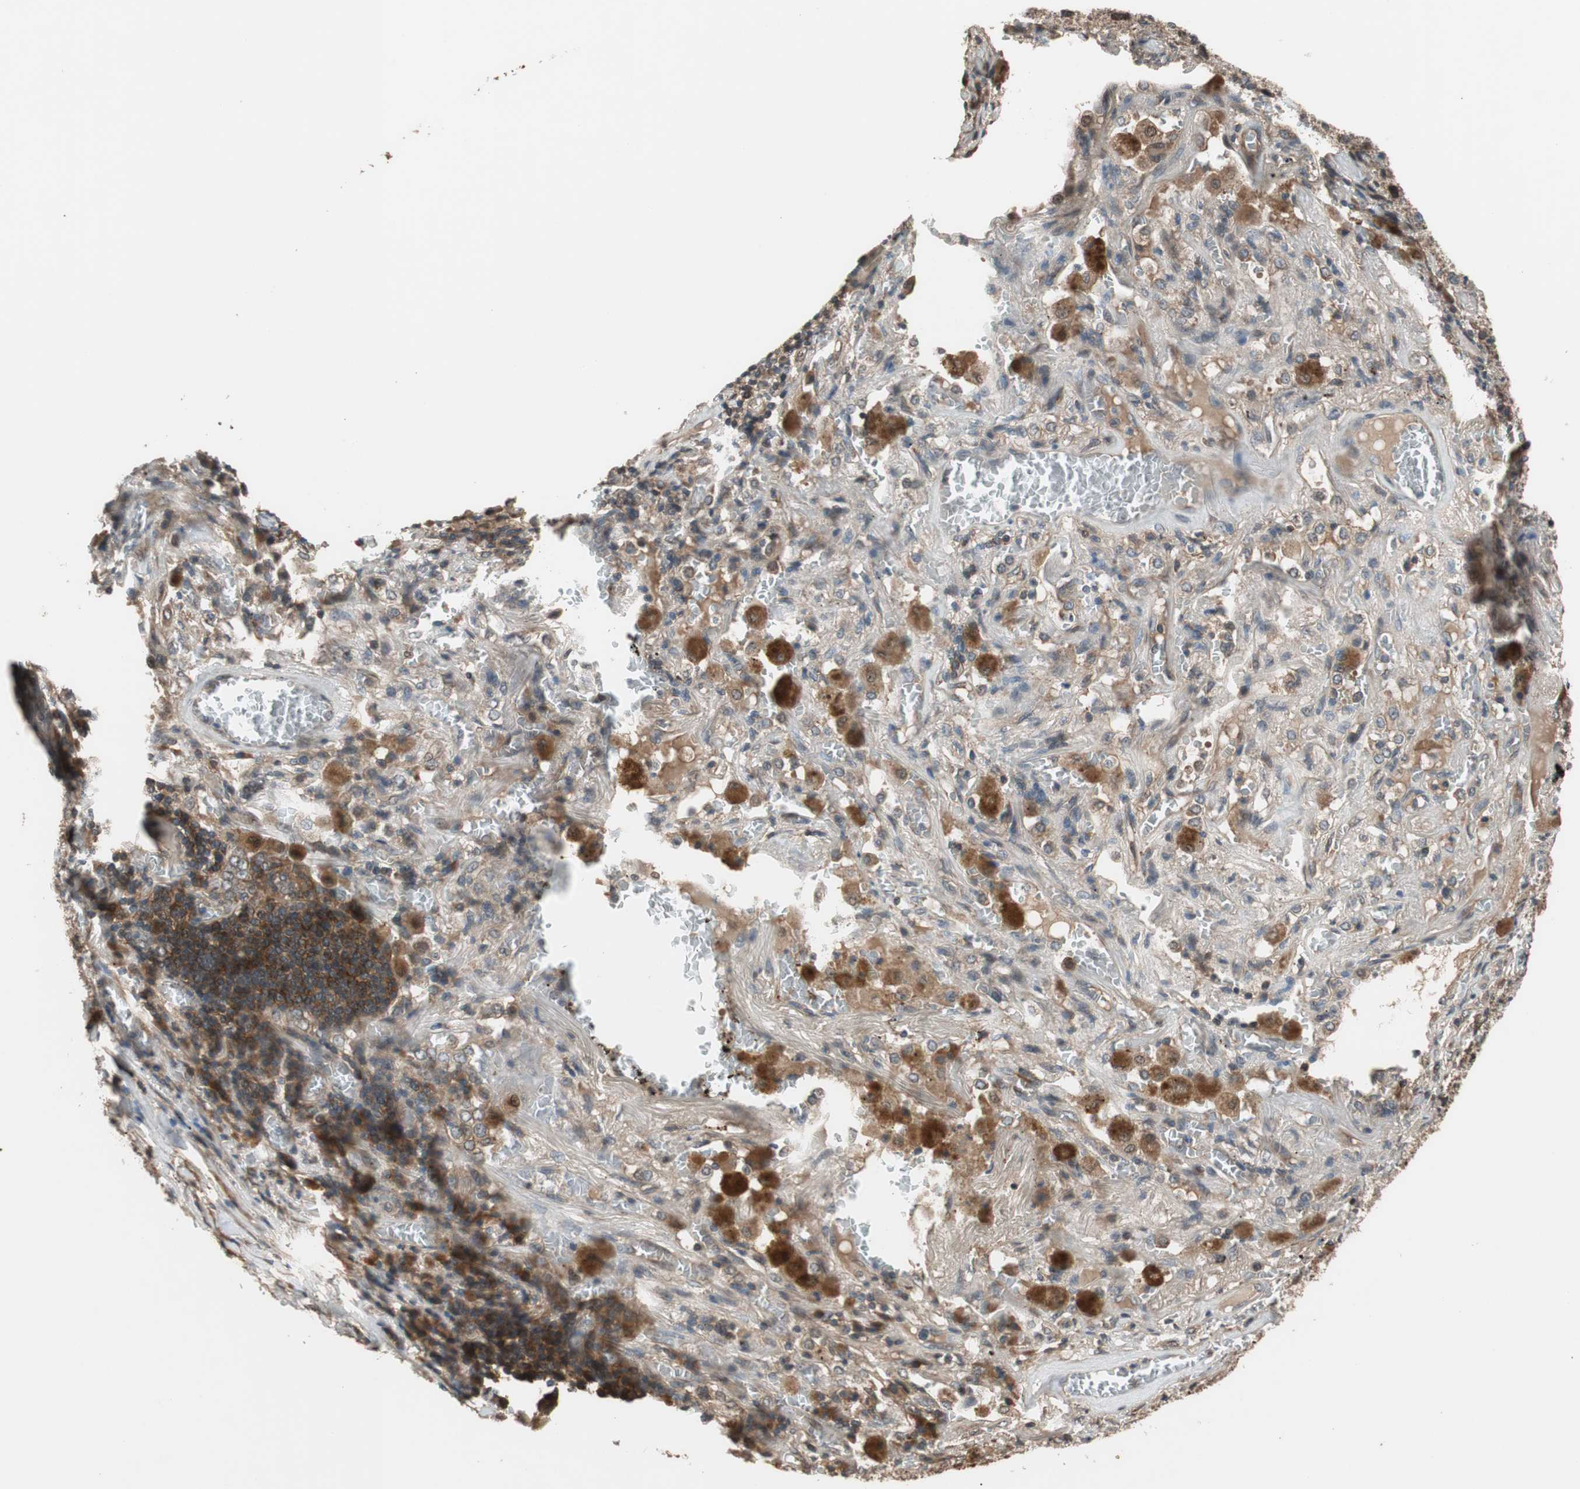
{"staining": {"intensity": "moderate", "quantity": ">75%", "location": "cytoplasmic/membranous"}, "tissue": "lung cancer", "cell_type": "Tumor cells", "image_type": "cancer", "snomed": [{"axis": "morphology", "description": "Squamous cell carcinoma, NOS"}, {"axis": "topography", "description": "Lung"}], "caption": "Protein staining demonstrates moderate cytoplasmic/membranous staining in approximately >75% of tumor cells in lung cancer.", "gene": "TMEM230", "patient": {"sex": "male", "age": 57}}